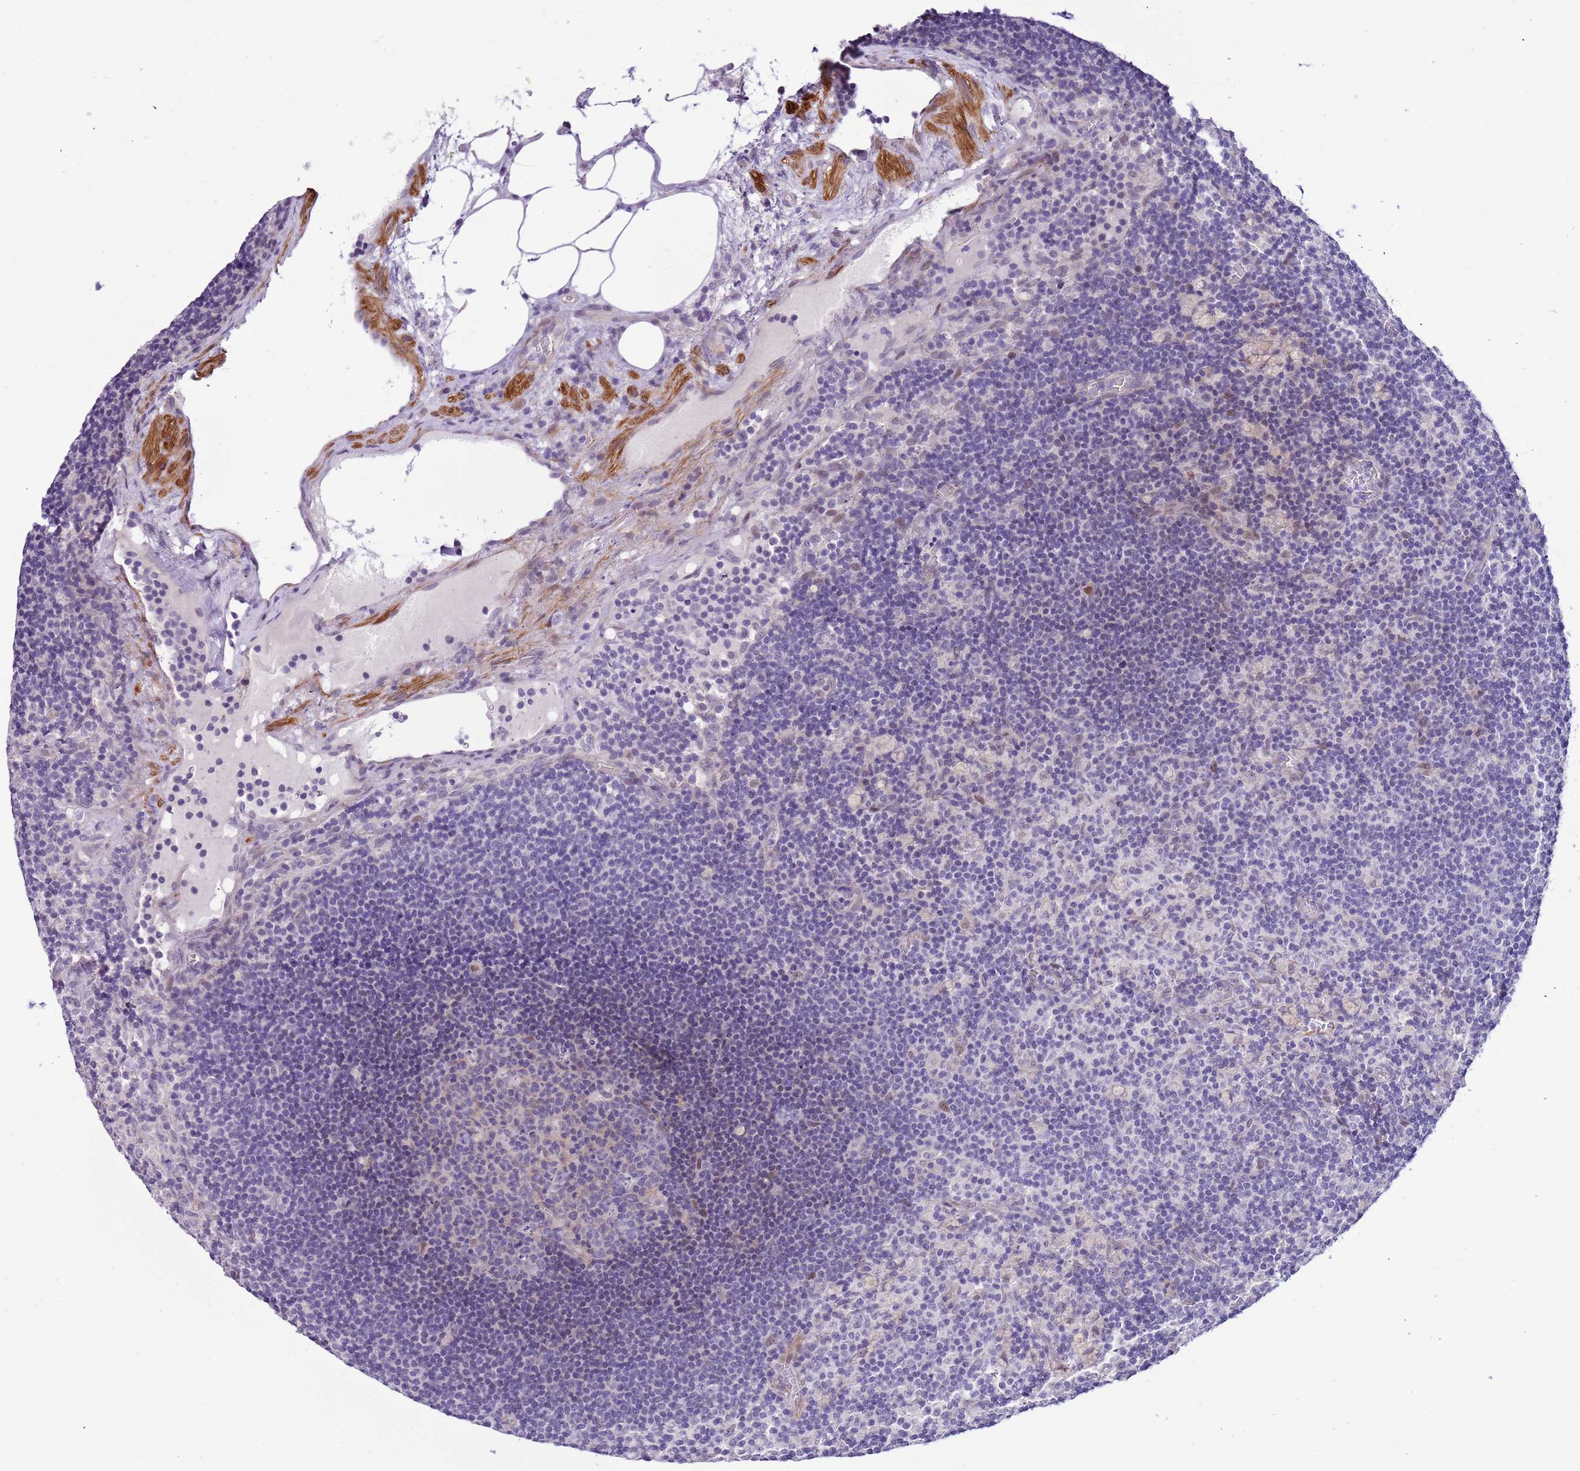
{"staining": {"intensity": "negative", "quantity": "none", "location": "none"}, "tissue": "lymph node", "cell_type": "Germinal center cells", "image_type": "normal", "snomed": [{"axis": "morphology", "description": "Normal tissue, NOS"}, {"axis": "topography", "description": "Lymph node"}], "caption": "Human lymph node stained for a protein using IHC exhibits no positivity in germinal center cells.", "gene": "PLEKHH1", "patient": {"sex": "male", "age": 69}}